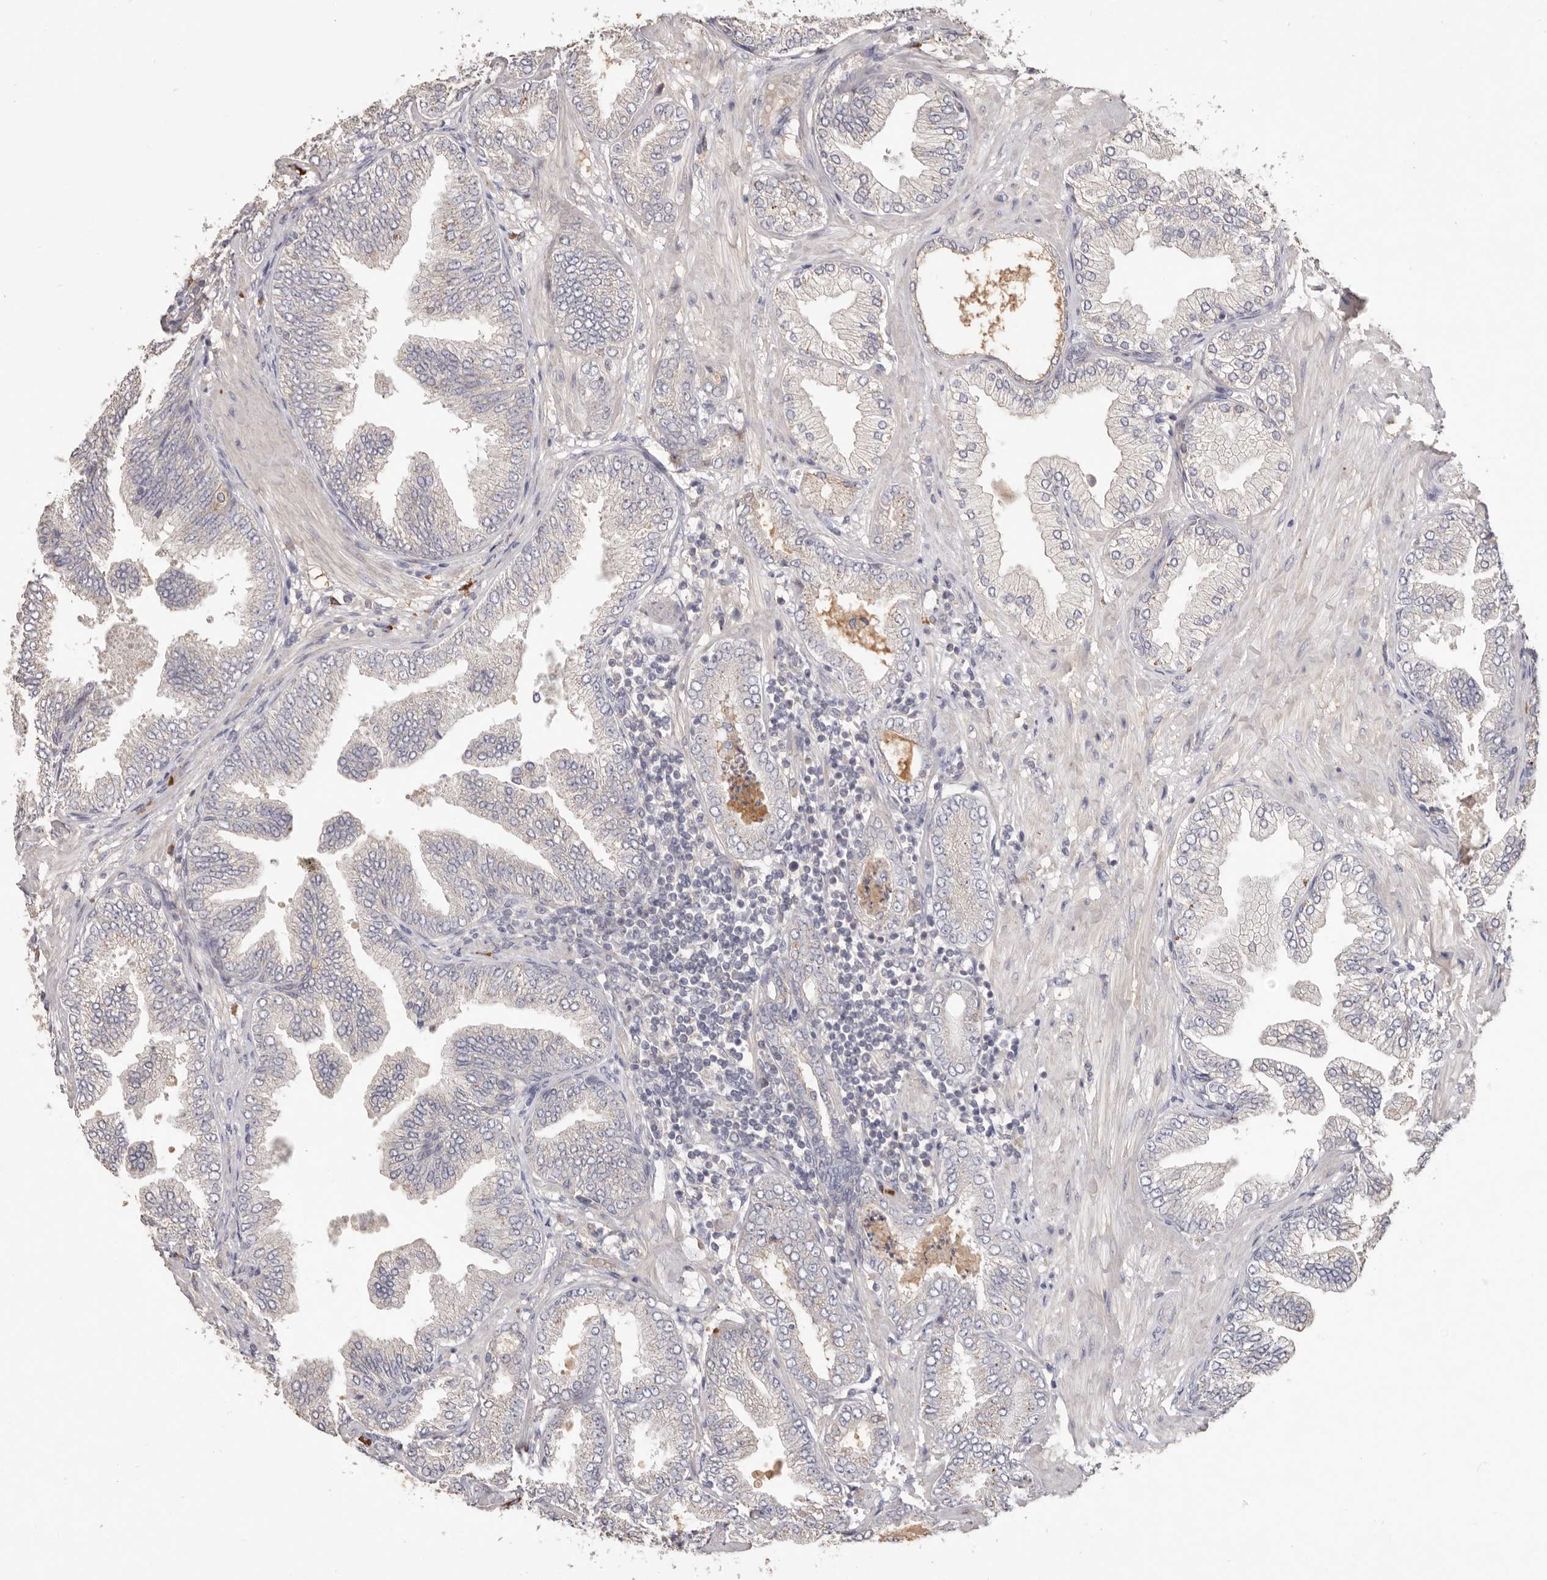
{"staining": {"intensity": "negative", "quantity": "none", "location": "none"}, "tissue": "prostate cancer", "cell_type": "Tumor cells", "image_type": "cancer", "snomed": [{"axis": "morphology", "description": "Adenocarcinoma, Low grade"}, {"axis": "topography", "description": "Prostate"}], "caption": "DAB immunohistochemical staining of prostate cancer (adenocarcinoma (low-grade)) displays no significant positivity in tumor cells.", "gene": "HCAR2", "patient": {"sex": "male", "age": 63}}